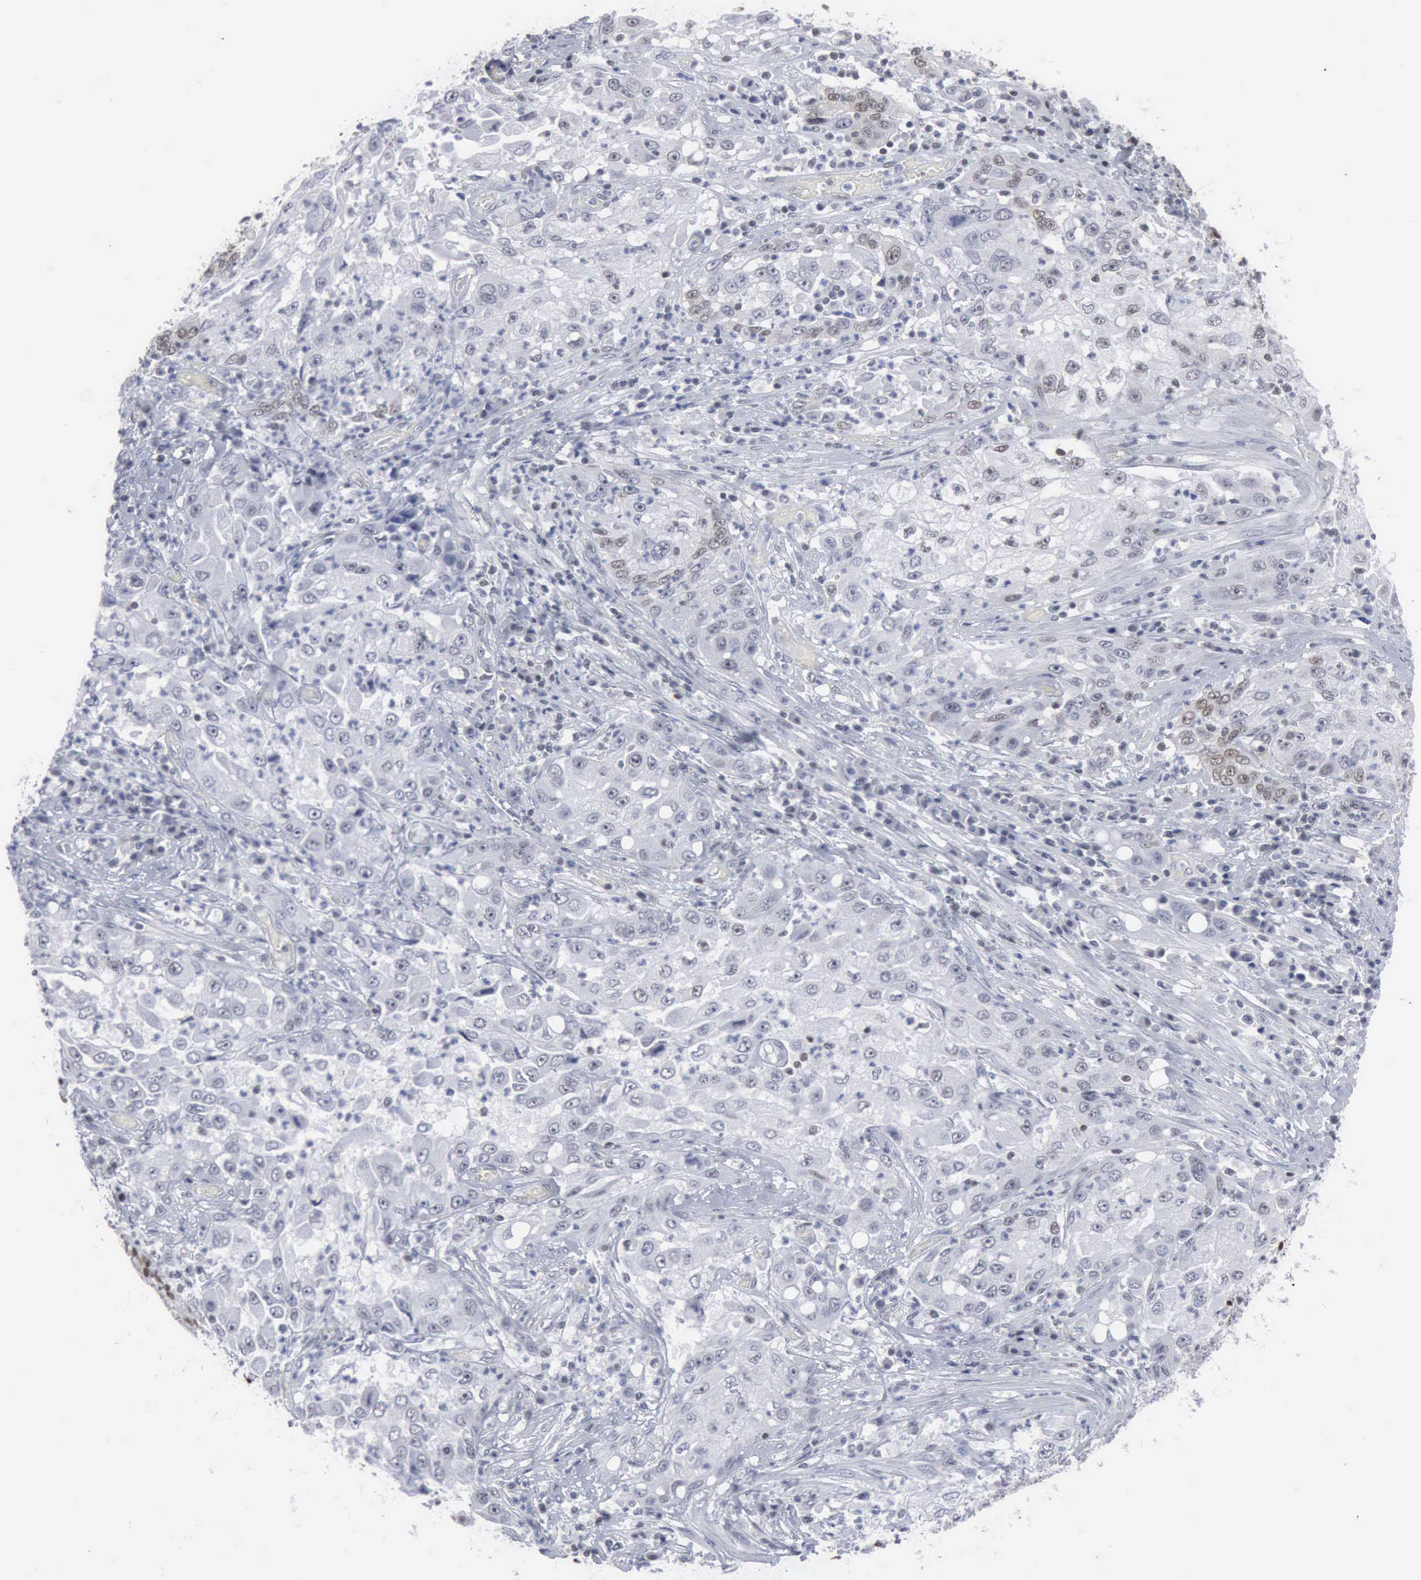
{"staining": {"intensity": "negative", "quantity": "none", "location": "none"}, "tissue": "cervical cancer", "cell_type": "Tumor cells", "image_type": "cancer", "snomed": [{"axis": "morphology", "description": "Squamous cell carcinoma, NOS"}, {"axis": "topography", "description": "Cervix"}], "caption": "DAB (3,3'-diaminobenzidine) immunohistochemical staining of human cervical cancer displays no significant staining in tumor cells. The staining was performed using DAB to visualize the protein expression in brown, while the nuclei were stained in blue with hematoxylin (Magnification: 20x).", "gene": "XPA", "patient": {"sex": "female", "age": 36}}